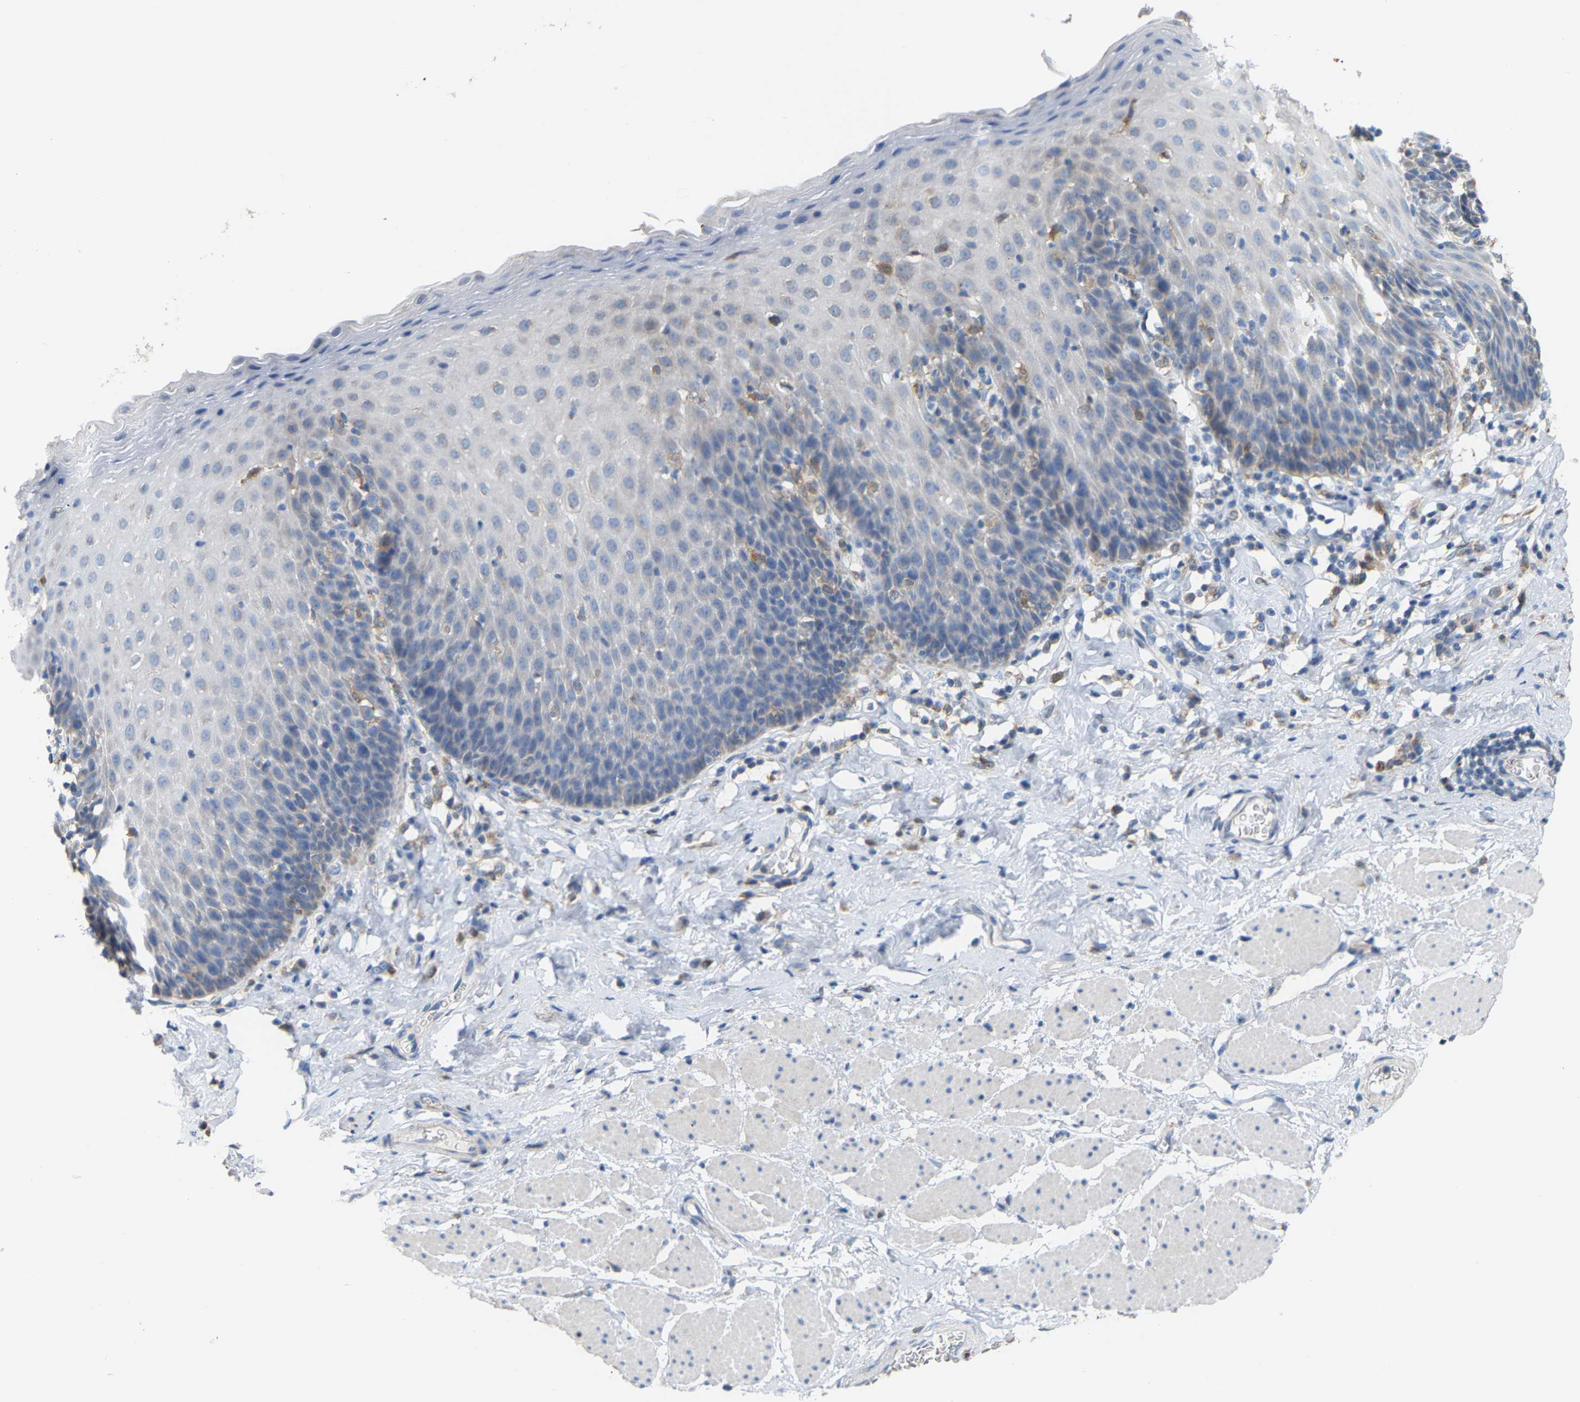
{"staining": {"intensity": "negative", "quantity": "none", "location": "none"}, "tissue": "esophagus", "cell_type": "Squamous epithelial cells", "image_type": "normal", "snomed": [{"axis": "morphology", "description": "Normal tissue, NOS"}, {"axis": "topography", "description": "Esophagus"}], "caption": "Benign esophagus was stained to show a protein in brown. There is no significant staining in squamous epithelial cells. The staining was performed using DAB to visualize the protein expression in brown, while the nuclei were stained in blue with hematoxylin (Magnification: 20x).", "gene": "CROT", "patient": {"sex": "female", "age": 61}}